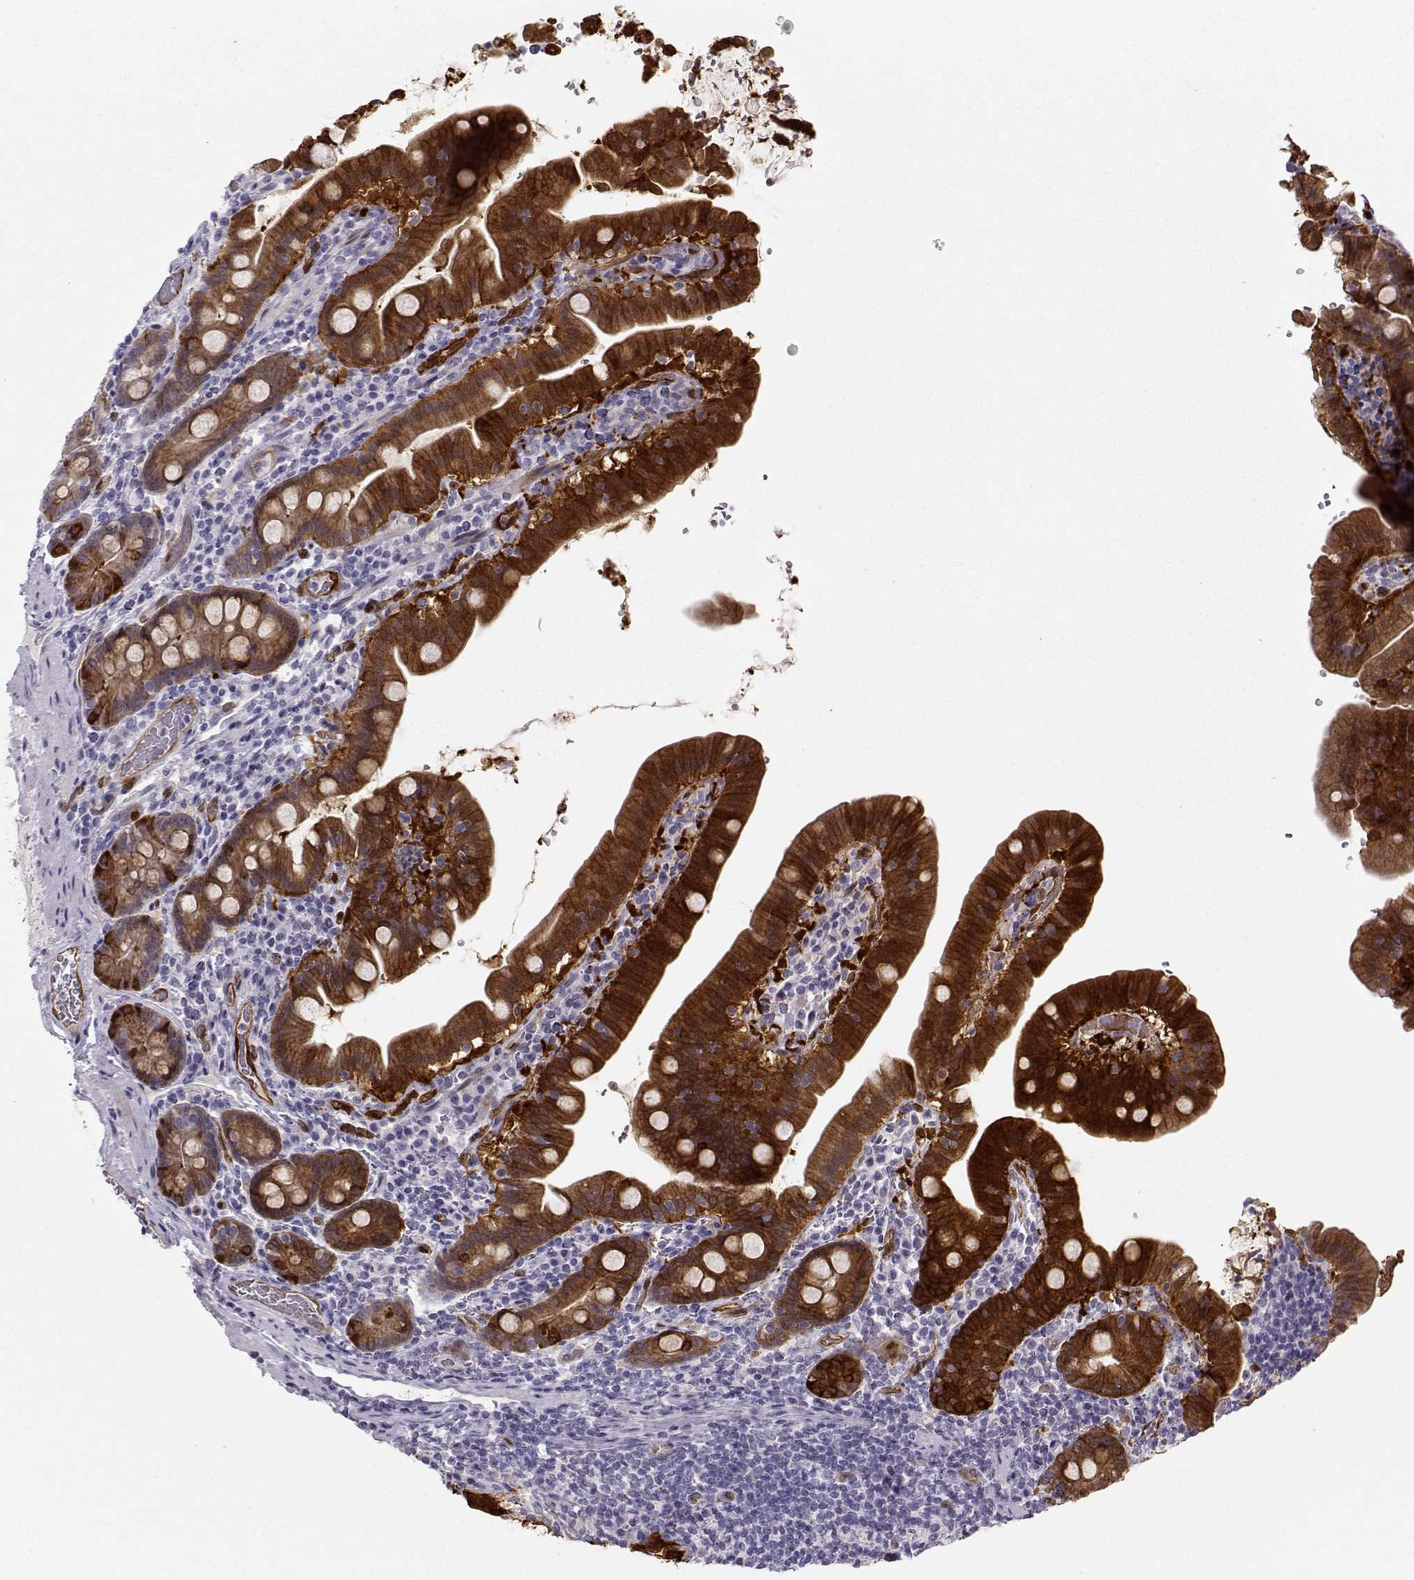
{"staining": {"intensity": "strong", "quantity": "<25%", "location": "cytoplasmic/membranous"}, "tissue": "small intestine", "cell_type": "Glandular cells", "image_type": "normal", "snomed": [{"axis": "morphology", "description": "Normal tissue, NOS"}, {"axis": "topography", "description": "Small intestine"}], "caption": "This micrograph shows normal small intestine stained with immunohistochemistry (IHC) to label a protein in brown. The cytoplasmic/membranous of glandular cells show strong positivity for the protein. Nuclei are counter-stained blue.", "gene": "NQO1", "patient": {"sex": "male", "age": 26}}